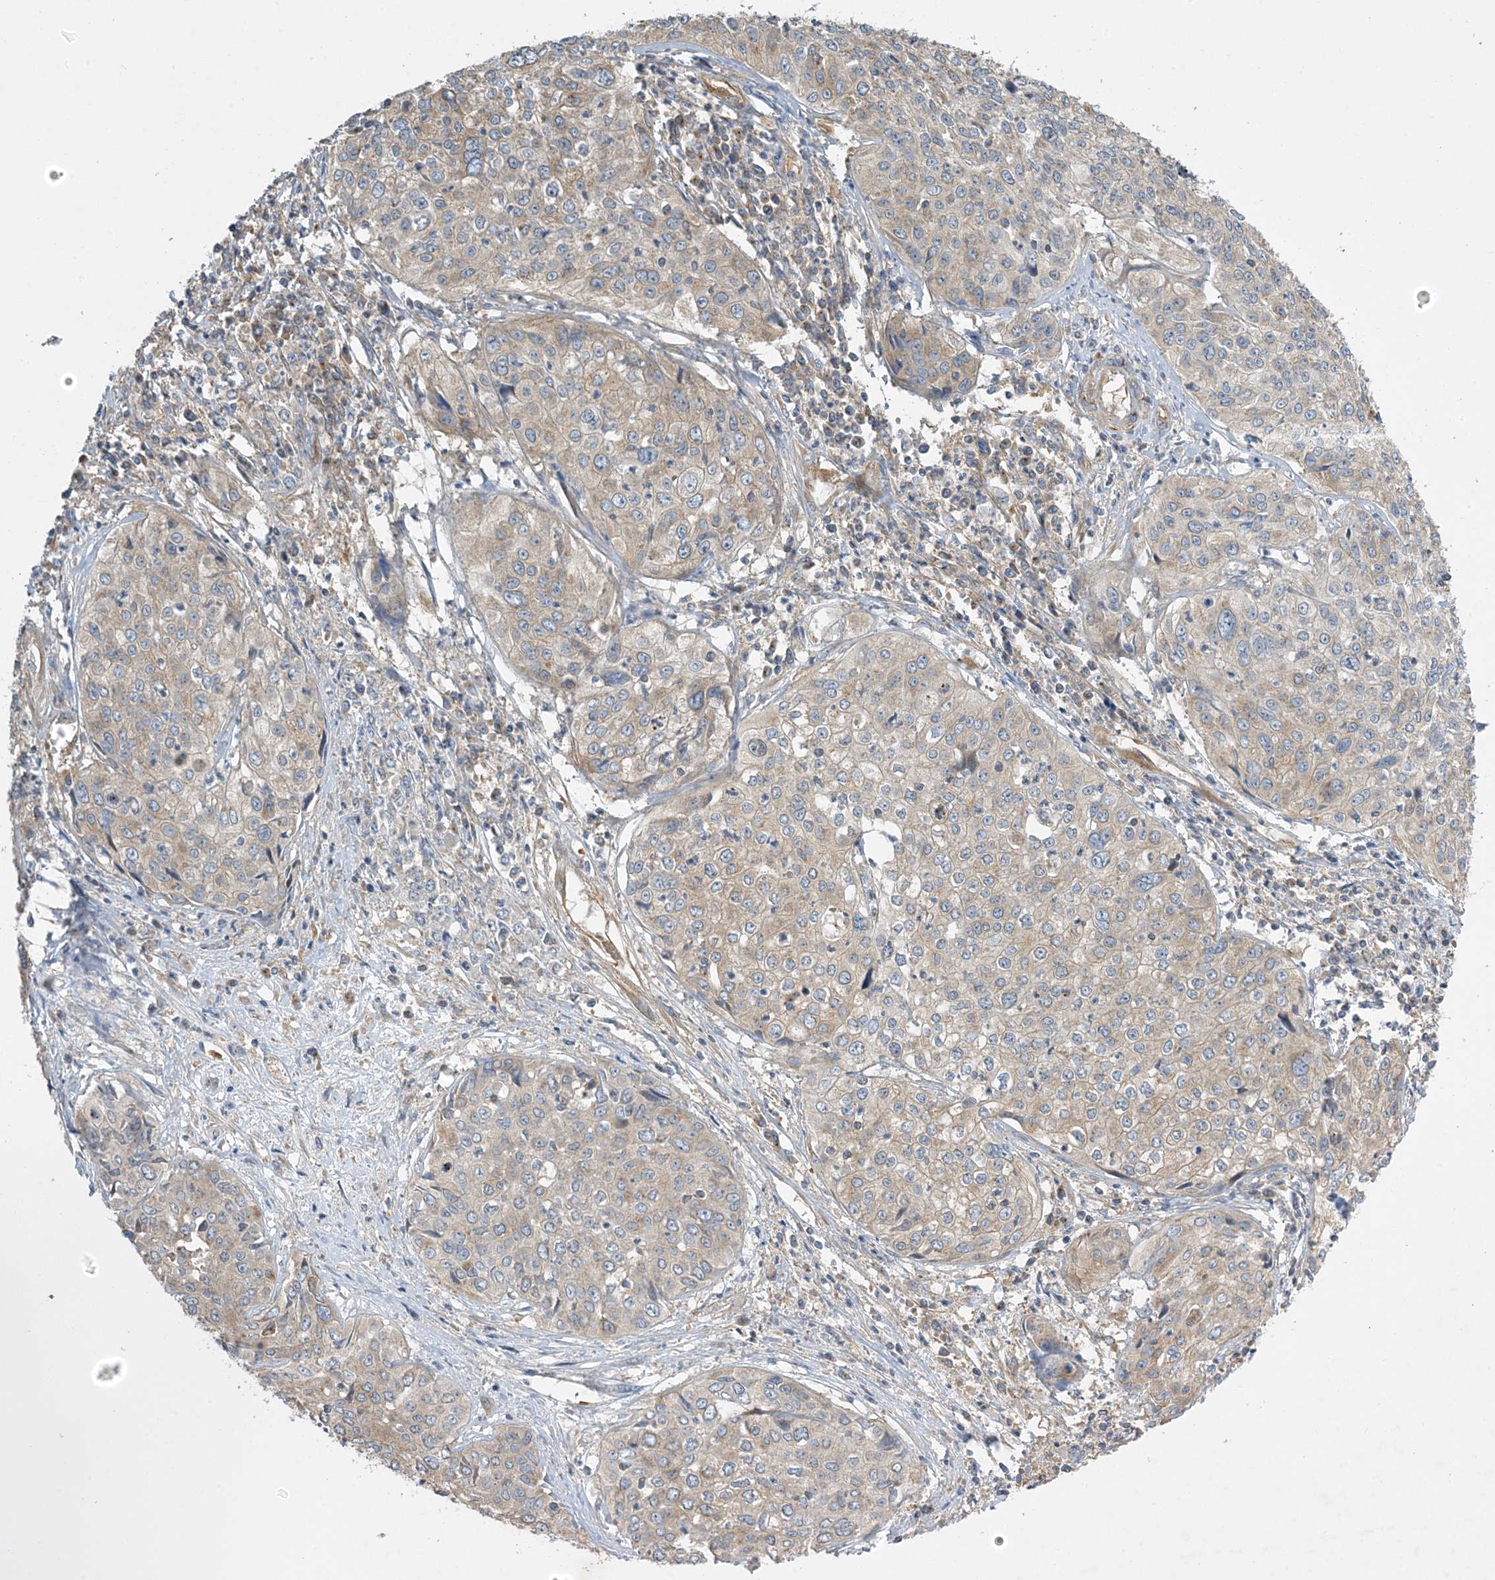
{"staining": {"intensity": "weak", "quantity": "25%-75%", "location": "cytoplasmic/membranous"}, "tissue": "cervical cancer", "cell_type": "Tumor cells", "image_type": "cancer", "snomed": [{"axis": "morphology", "description": "Squamous cell carcinoma, NOS"}, {"axis": "topography", "description": "Cervix"}], "caption": "Immunohistochemical staining of cervical squamous cell carcinoma shows low levels of weak cytoplasmic/membranous protein staining in approximately 25%-75% of tumor cells.", "gene": "SIDT1", "patient": {"sex": "female", "age": 31}}